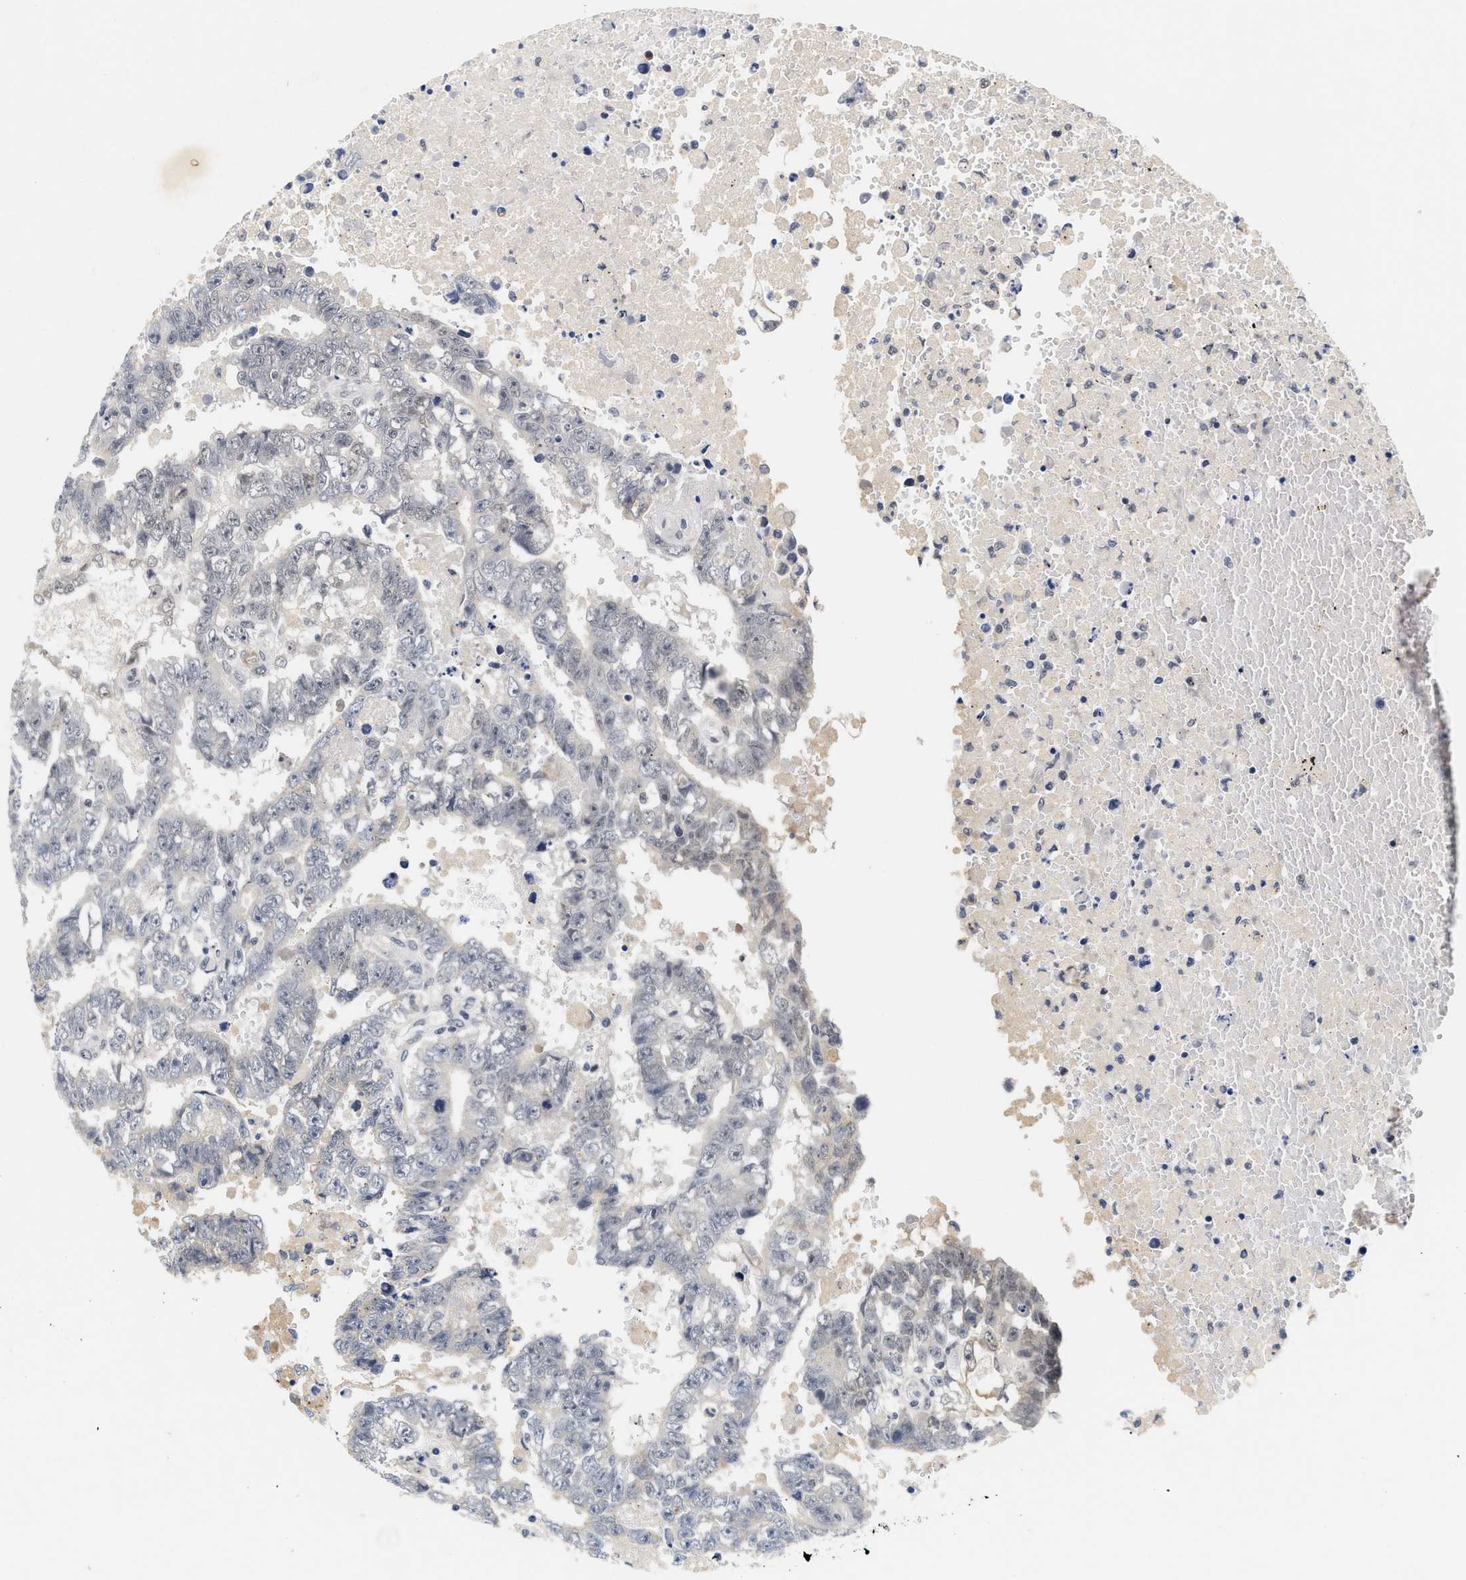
{"staining": {"intensity": "negative", "quantity": "none", "location": "none"}, "tissue": "testis cancer", "cell_type": "Tumor cells", "image_type": "cancer", "snomed": [{"axis": "morphology", "description": "Carcinoma, Embryonal, NOS"}, {"axis": "topography", "description": "Testis"}], "caption": "This is an immunohistochemistry micrograph of human testis cancer. There is no expression in tumor cells.", "gene": "INIP", "patient": {"sex": "male", "age": 25}}